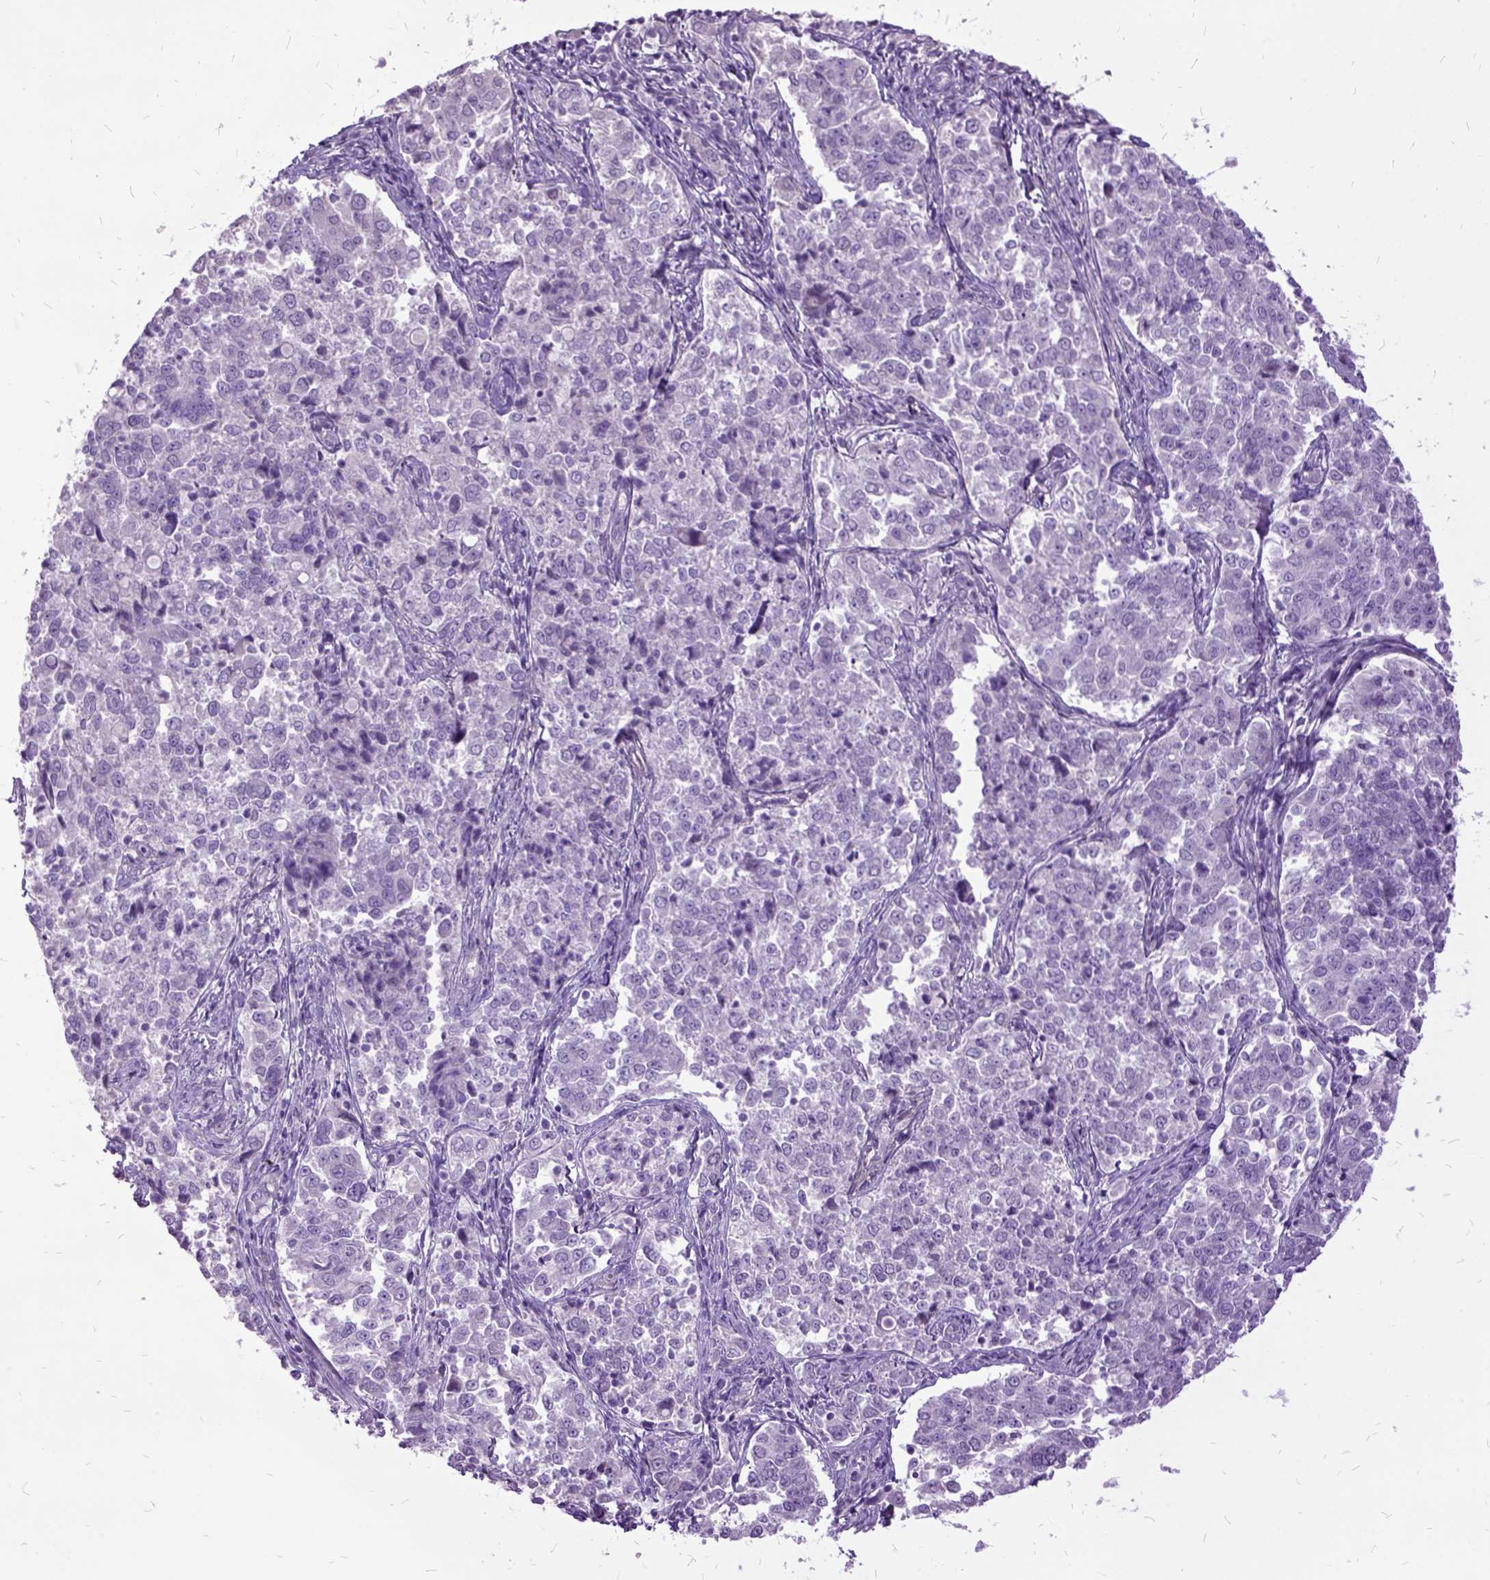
{"staining": {"intensity": "negative", "quantity": "none", "location": "none"}, "tissue": "endometrial cancer", "cell_type": "Tumor cells", "image_type": "cancer", "snomed": [{"axis": "morphology", "description": "Adenocarcinoma, NOS"}, {"axis": "topography", "description": "Endometrium"}], "caption": "IHC image of neoplastic tissue: endometrial cancer (adenocarcinoma) stained with DAB (3,3'-diaminobenzidine) exhibits no significant protein expression in tumor cells.", "gene": "MME", "patient": {"sex": "female", "age": 43}}